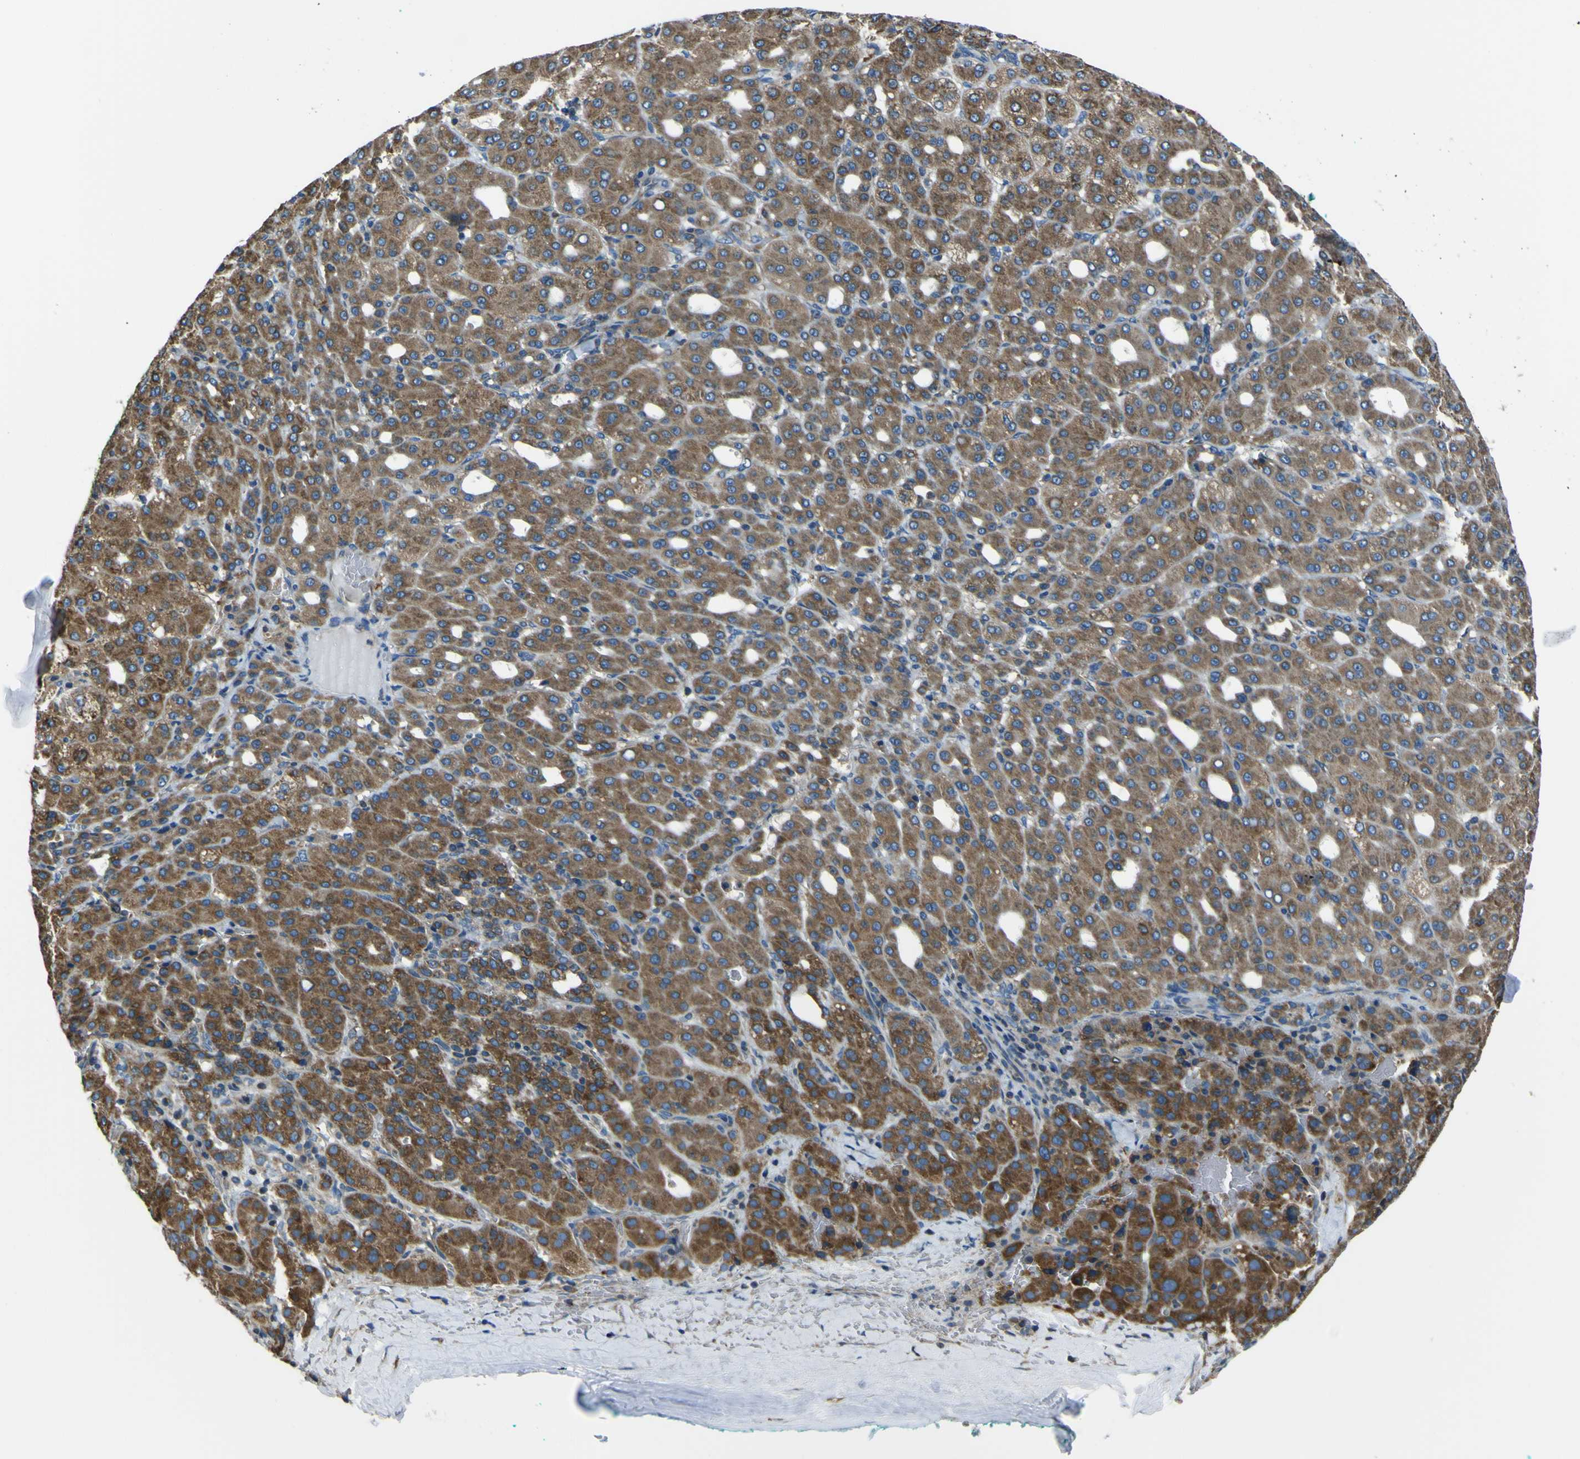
{"staining": {"intensity": "strong", "quantity": ">75%", "location": "cytoplasmic/membranous"}, "tissue": "liver cancer", "cell_type": "Tumor cells", "image_type": "cancer", "snomed": [{"axis": "morphology", "description": "Carcinoma, Hepatocellular, NOS"}, {"axis": "topography", "description": "Liver"}], "caption": "Tumor cells show strong cytoplasmic/membranous expression in about >75% of cells in hepatocellular carcinoma (liver).", "gene": "STIM1", "patient": {"sex": "male", "age": 65}}